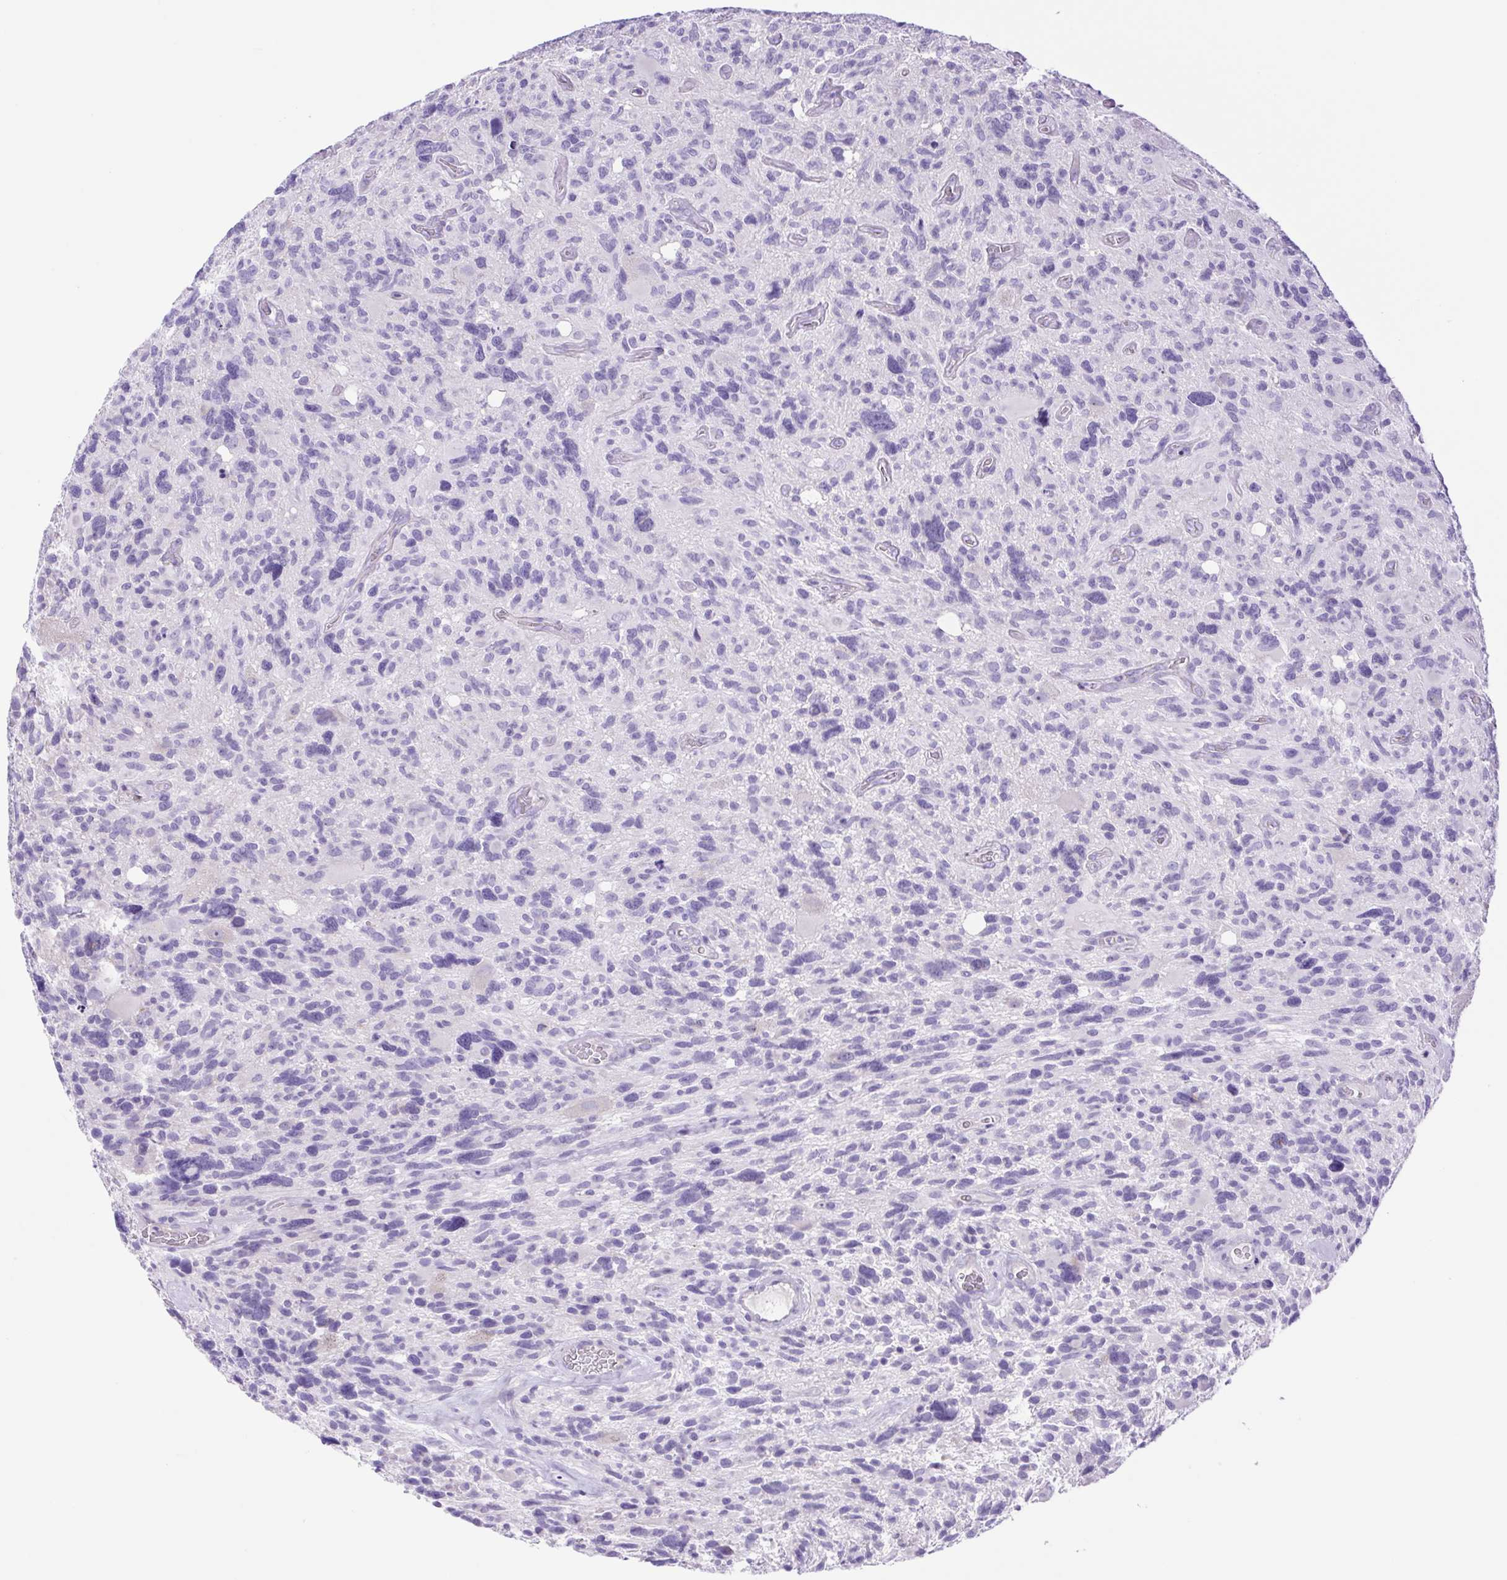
{"staining": {"intensity": "negative", "quantity": "none", "location": "none"}, "tissue": "glioma", "cell_type": "Tumor cells", "image_type": "cancer", "snomed": [{"axis": "morphology", "description": "Glioma, malignant, High grade"}, {"axis": "topography", "description": "Brain"}], "caption": "Immunohistochemistry histopathology image of glioma stained for a protein (brown), which reveals no expression in tumor cells.", "gene": "CDSN", "patient": {"sex": "male", "age": 49}}